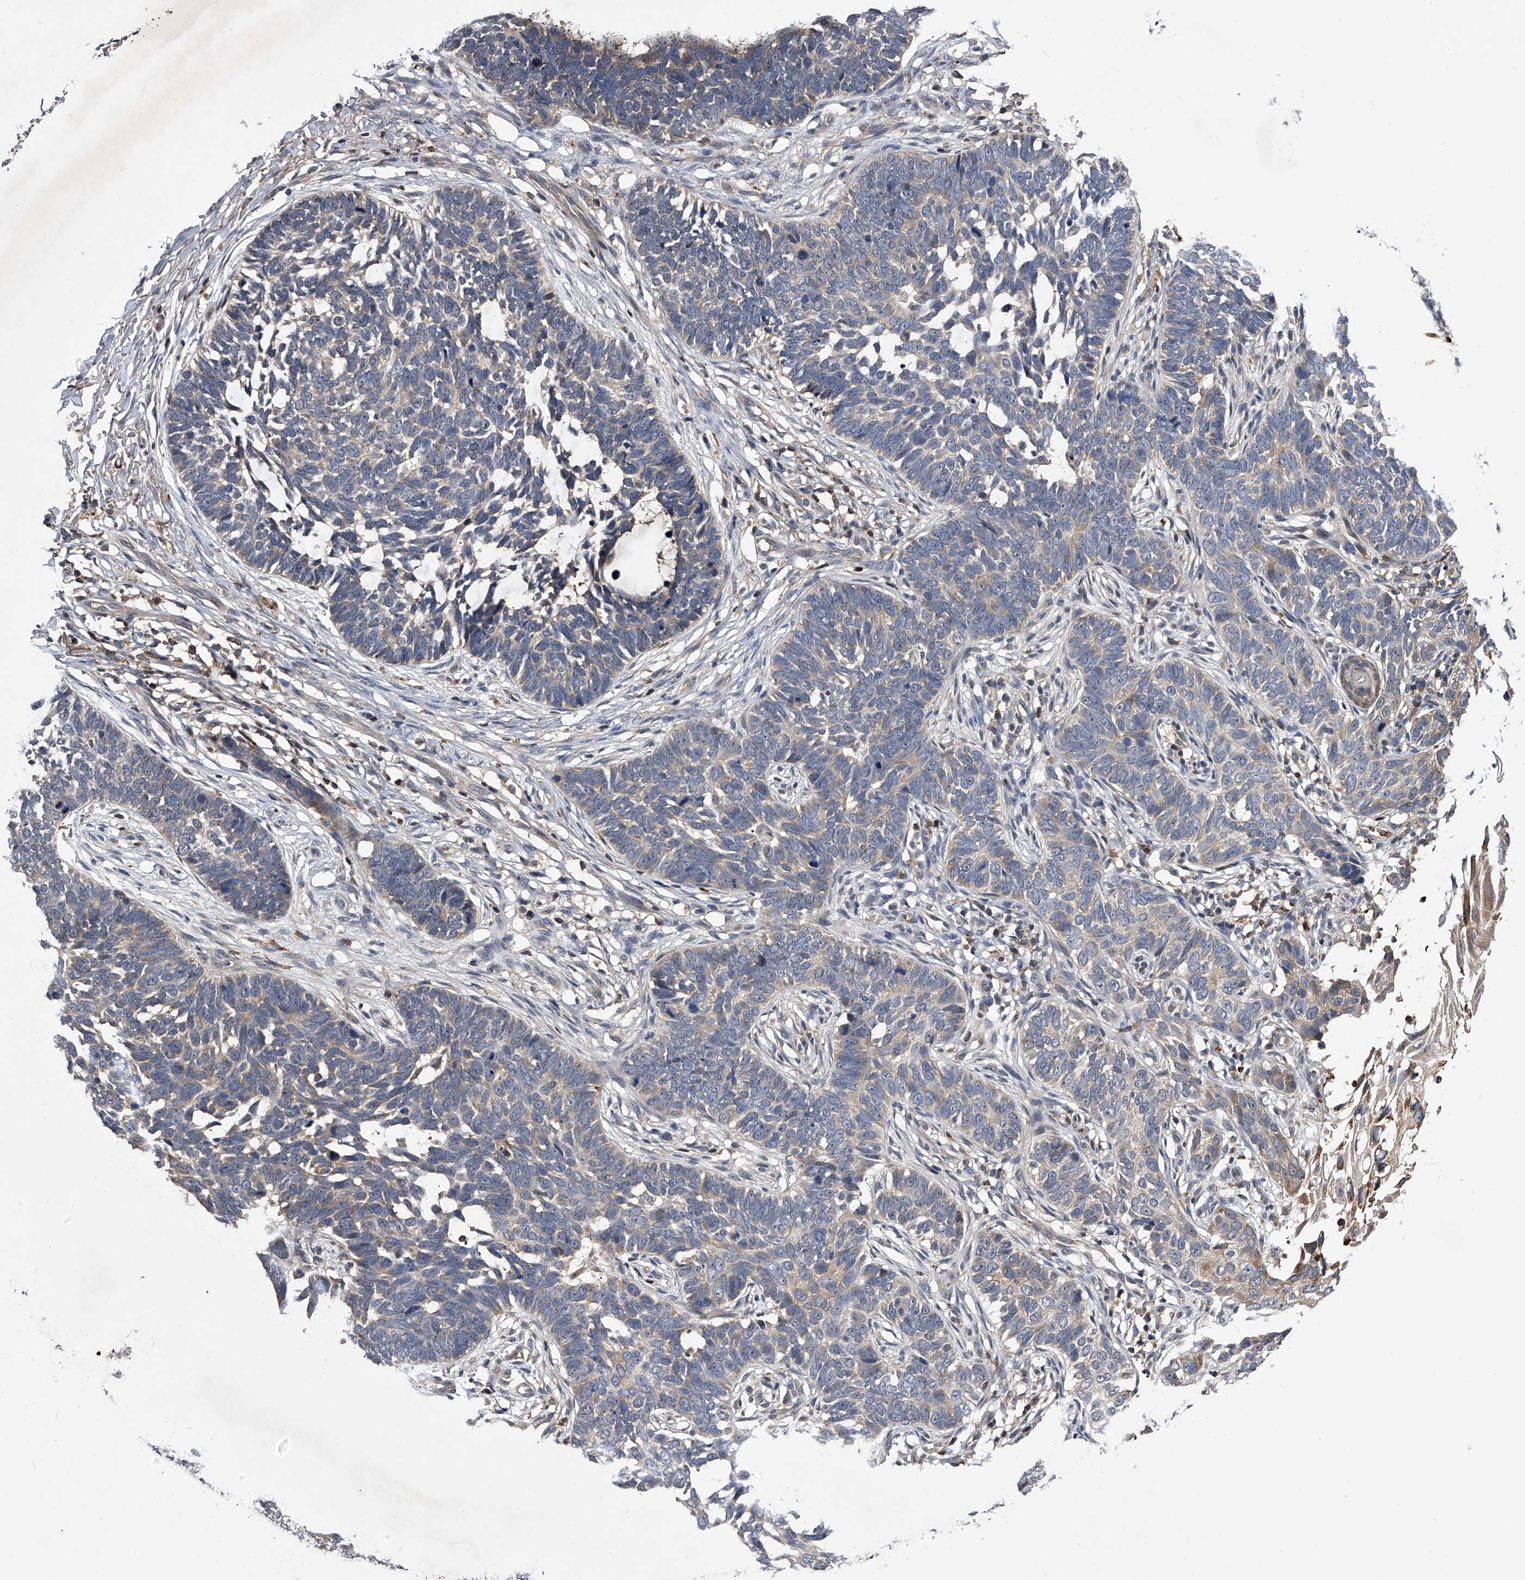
{"staining": {"intensity": "weak", "quantity": "<25%", "location": "cytoplasmic/membranous"}, "tissue": "skin cancer", "cell_type": "Tumor cells", "image_type": "cancer", "snomed": [{"axis": "morphology", "description": "Normal tissue, NOS"}, {"axis": "morphology", "description": "Basal cell carcinoma"}, {"axis": "topography", "description": "Skin"}], "caption": "The immunohistochemistry (IHC) image has no significant staining in tumor cells of basal cell carcinoma (skin) tissue. Brightfield microscopy of immunohistochemistry stained with DAB (3,3'-diaminobenzidine) (brown) and hematoxylin (blue), captured at high magnification.", "gene": "ZNF30", "patient": {"sex": "male", "age": 77}}